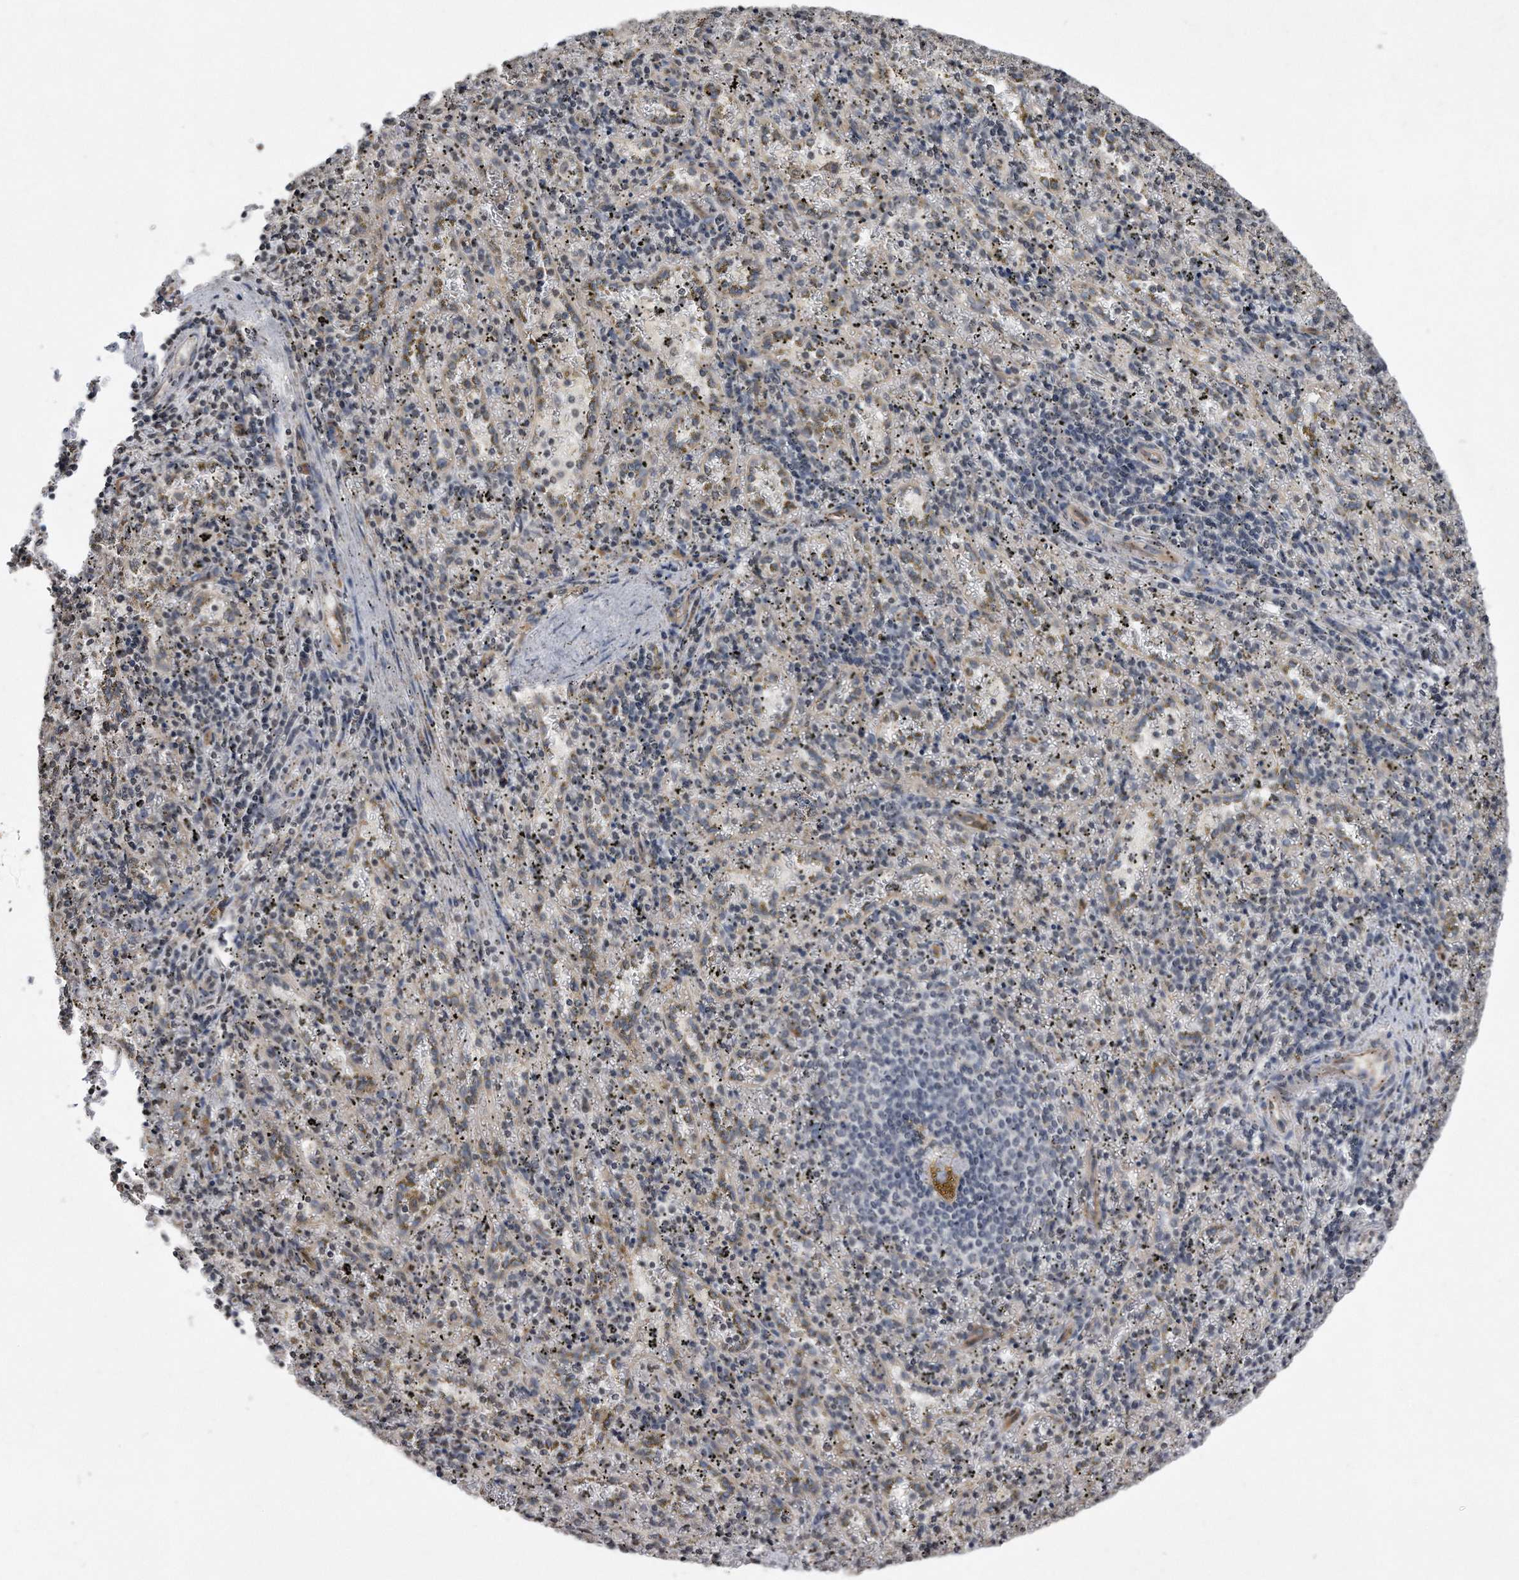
{"staining": {"intensity": "negative", "quantity": "none", "location": "none"}, "tissue": "spleen", "cell_type": "Cells in red pulp", "image_type": "normal", "snomed": [{"axis": "morphology", "description": "Normal tissue, NOS"}, {"axis": "topography", "description": "Spleen"}], "caption": "IHC micrograph of normal human spleen stained for a protein (brown), which exhibits no expression in cells in red pulp.", "gene": "DAB1", "patient": {"sex": "male", "age": 11}}